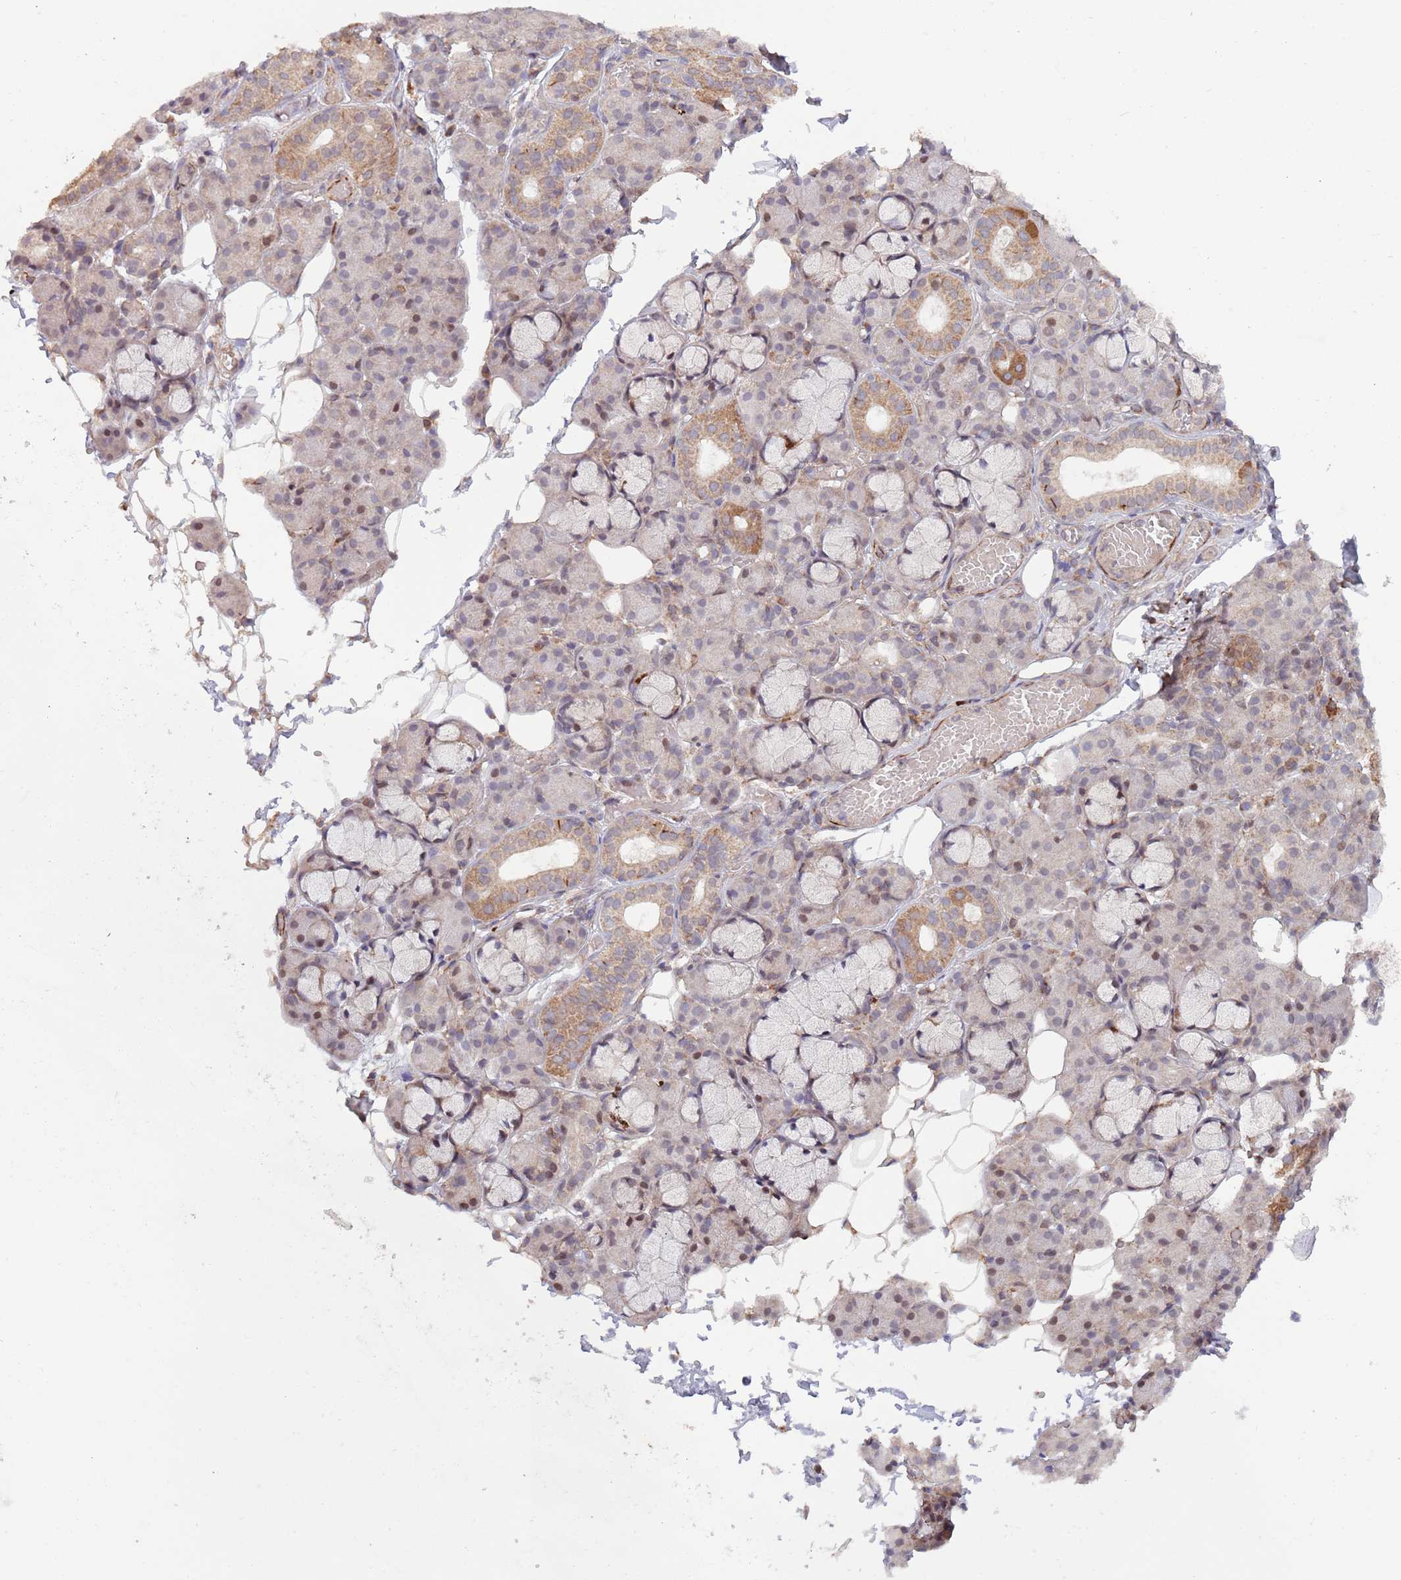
{"staining": {"intensity": "moderate", "quantity": "25%-75%", "location": "cytoplasmic/membranous,nuclear"}, "tissue": "salivary gland", "cell_type": "Glandular cells", "image_type": "normal", "snomed": [{"axis": "morphology", "description": "Normal tissue, NOS"}, {"axis": "topography", "description": "Salivary gland"}], "caption": "Immunohistochemistry of benign salivary gland demonstrates medium levels of moderate cytoplasmic/membranous,nuclear expression in about 25%-75% of glandular cells.", "gene": "CHD9", "patient": {"sex": "male", "age": 63}}